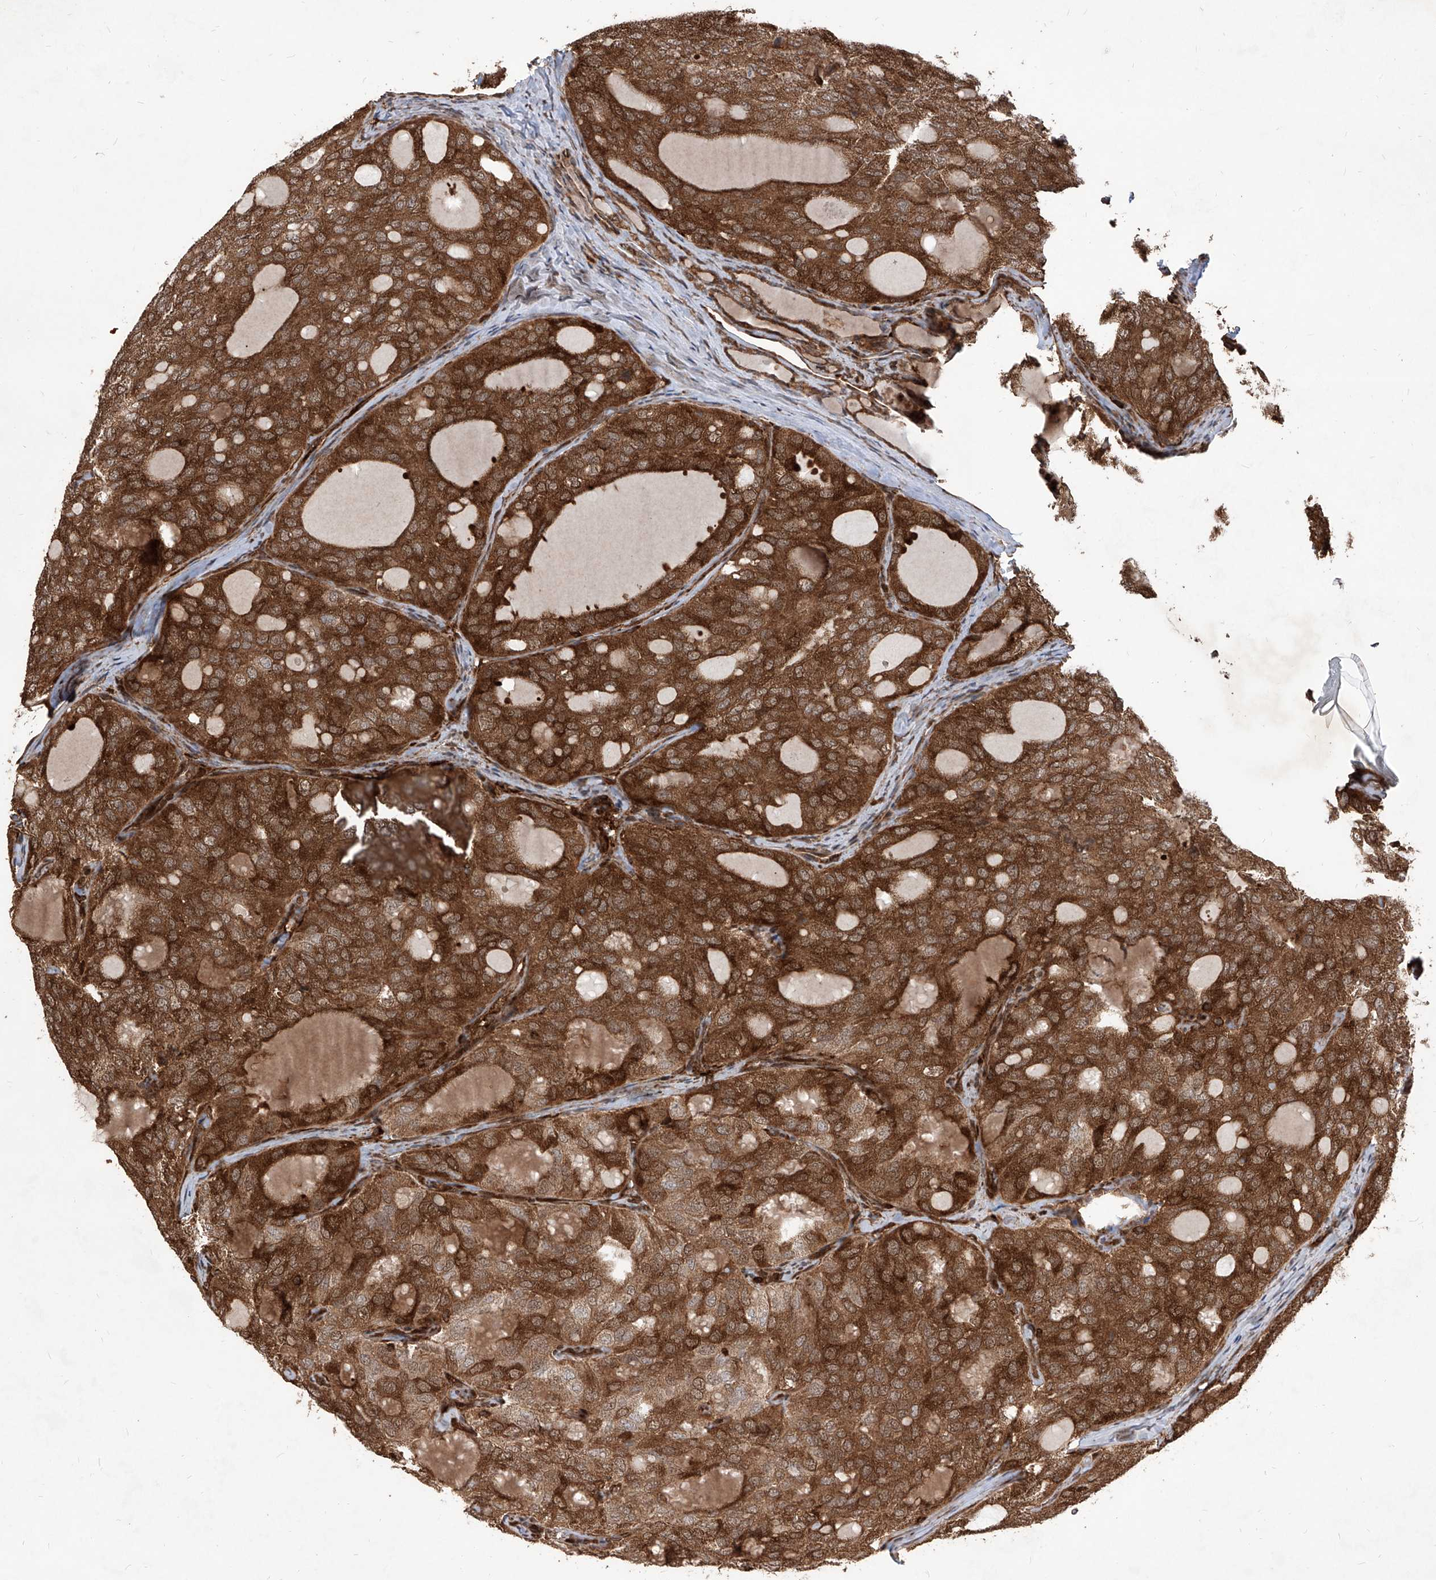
{"staining": {"intensity": "strong", "quantity": ">75%", "location": "cytoplasmic/membranous"}, "tissue": "thyroid cancer", "cell_type": "Tumor cells", "image_type": "cancer", "snomed": [{"axis": "morphology", "description": "Follicular adenoma carcinoma, NOS"}, {"axis": "topography", "description": "Thyroid gland"}], "caption": "A brown stain shows strong cytoplasmic/membranous staining of a protein in human thyroid cancer (follicular adenoma carcinoma) tumor cells.", "gene": "MAGED2", "patient": {"sex": "male", "age": 75}}